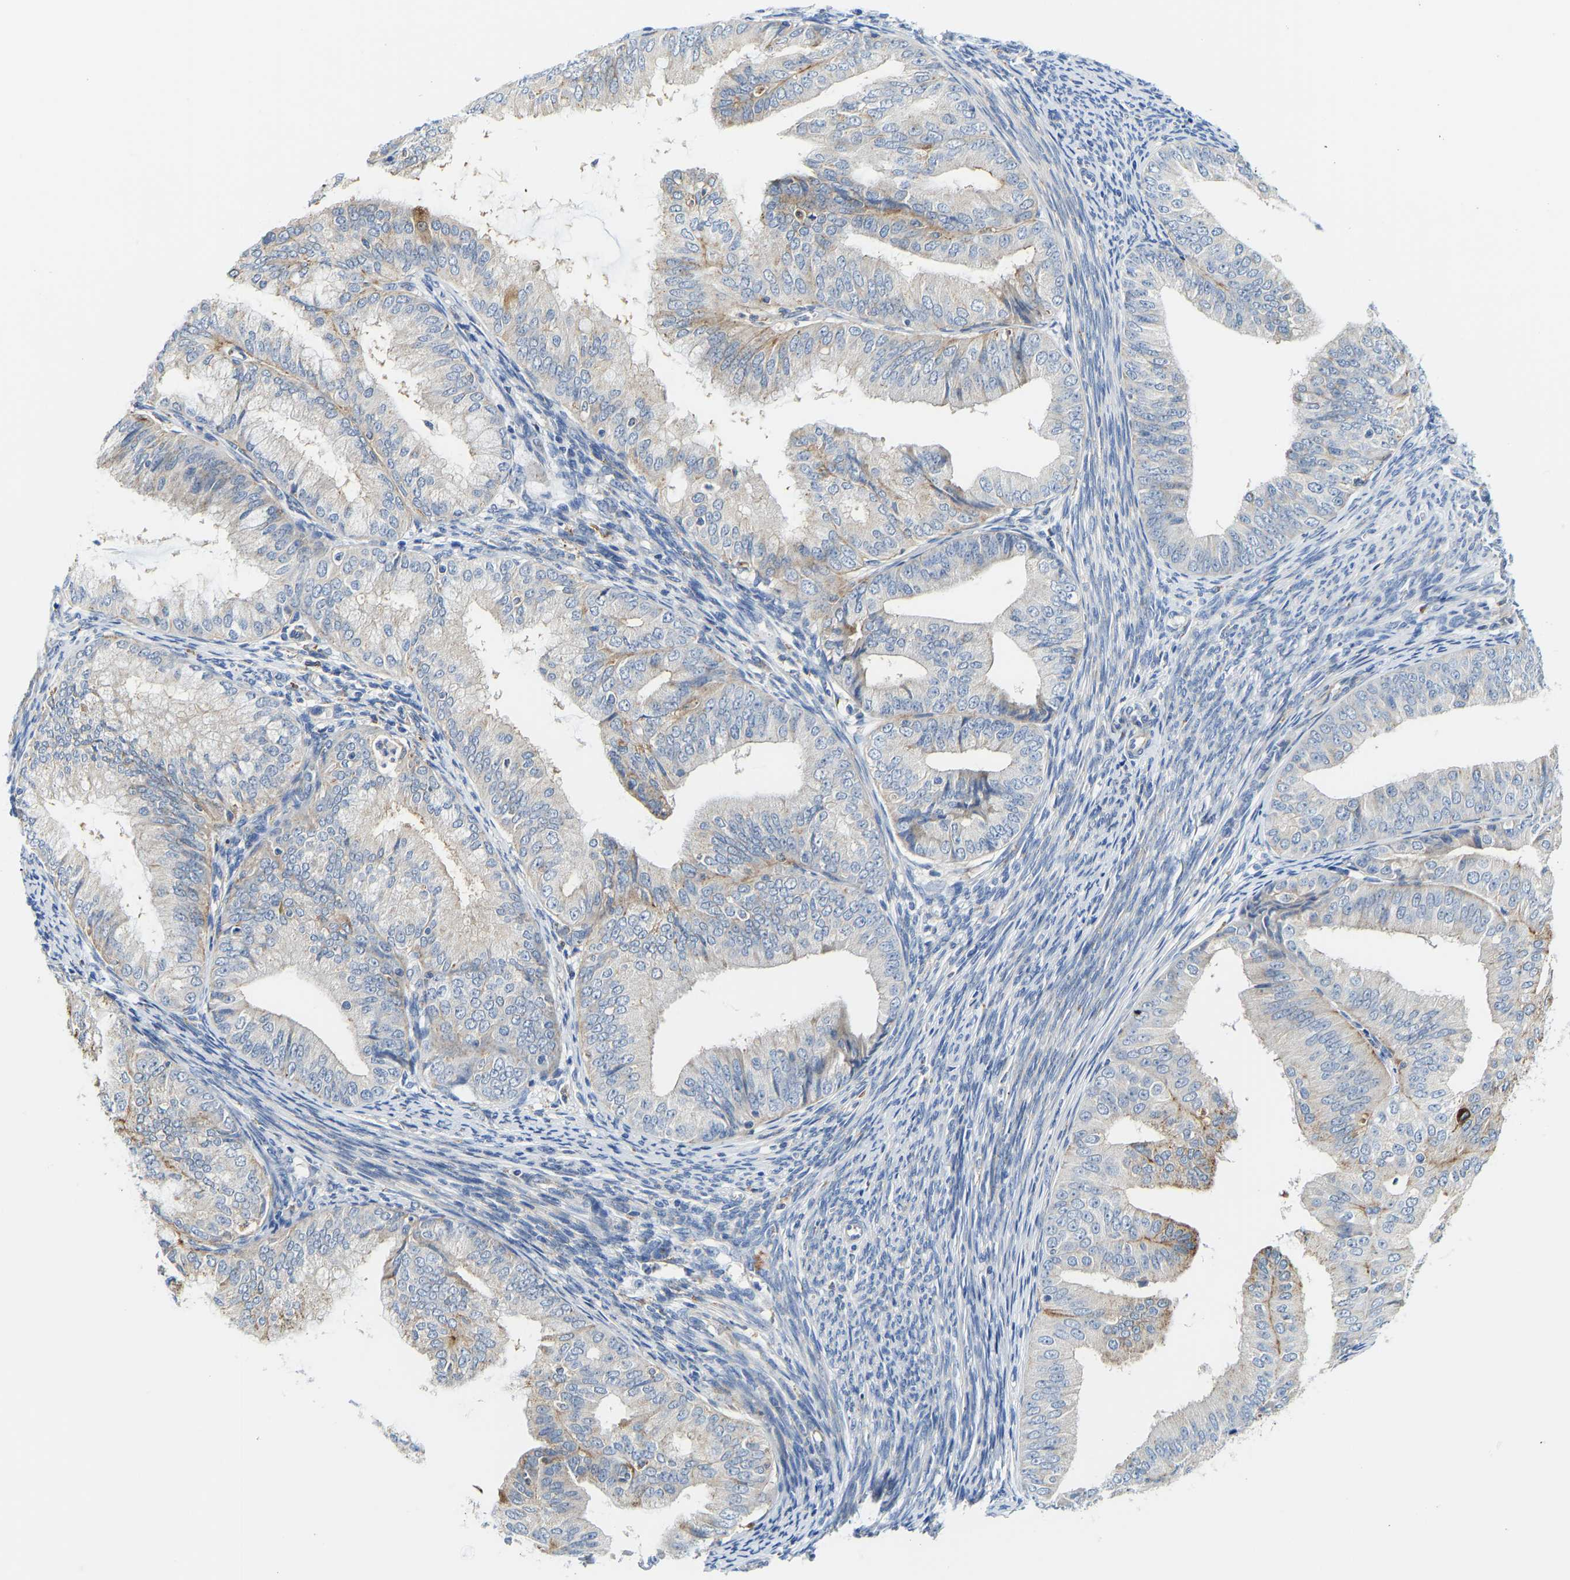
{"staining": {"intensity": "weak", "quantity": "25%-75%", "location": "cytoplasmic/membranous"}, "tissue": "endometrial cancer", "cell_type": "Tumor cells", "image_type": "cancer", "snomed": [{"axis": "morphology", "description": "Adenocarcinoma, NOS"}, {"axis": "topography", "description": "Endometrium"}], "caption": "There is low levels of weak cytoplasmic/membranous staining in tumor cells of endometrial cancer, as demonstrated by immunohistochemical staining (brown color).", "gene": "ATP6V1E1", "patient": {"sex": "female", "age": 63}}